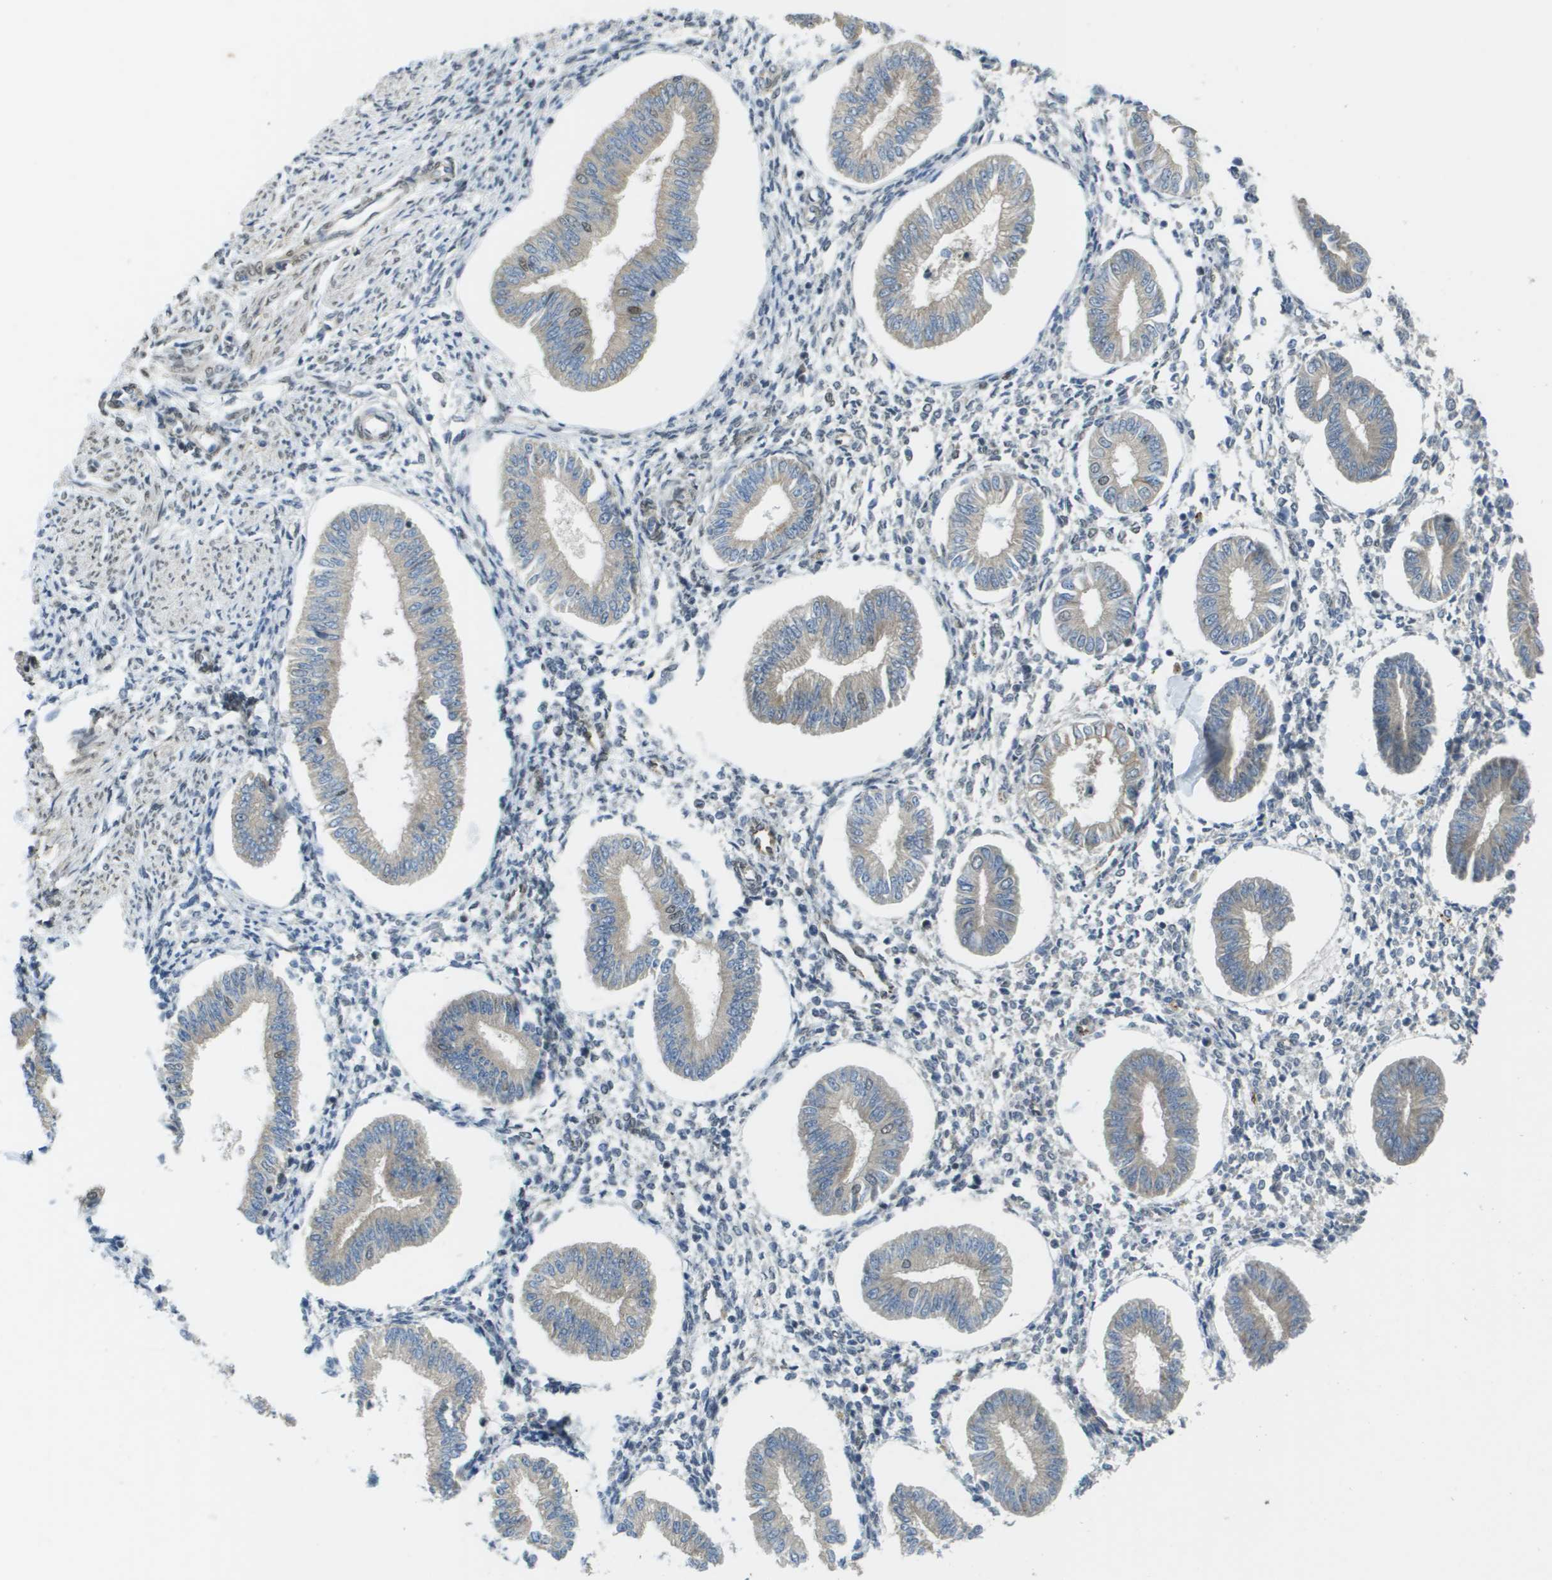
{"staining": {"intensity": "weak", "quantity": "25%-75%", "location": "cytoplasmic/membranous,nuclear"}, "tissue": "endometrium", "cell_type": "Cells in endometrial stroma", "image_type": "normal", "snomed": [{"axis": "morphology", "description": "Normal tissue, NOS"}, {"axis": "topography", "description": "Endometrium"}], "caption": "IHC of unremarkable human endometrium exhibits low levels of weak cytoplasmic/membranous,nuclear expression in approximately 25%-75% of cells in endometrial stroma.", "gene": "ARID1B", "patient": {"sex": "female", "age": 50}}